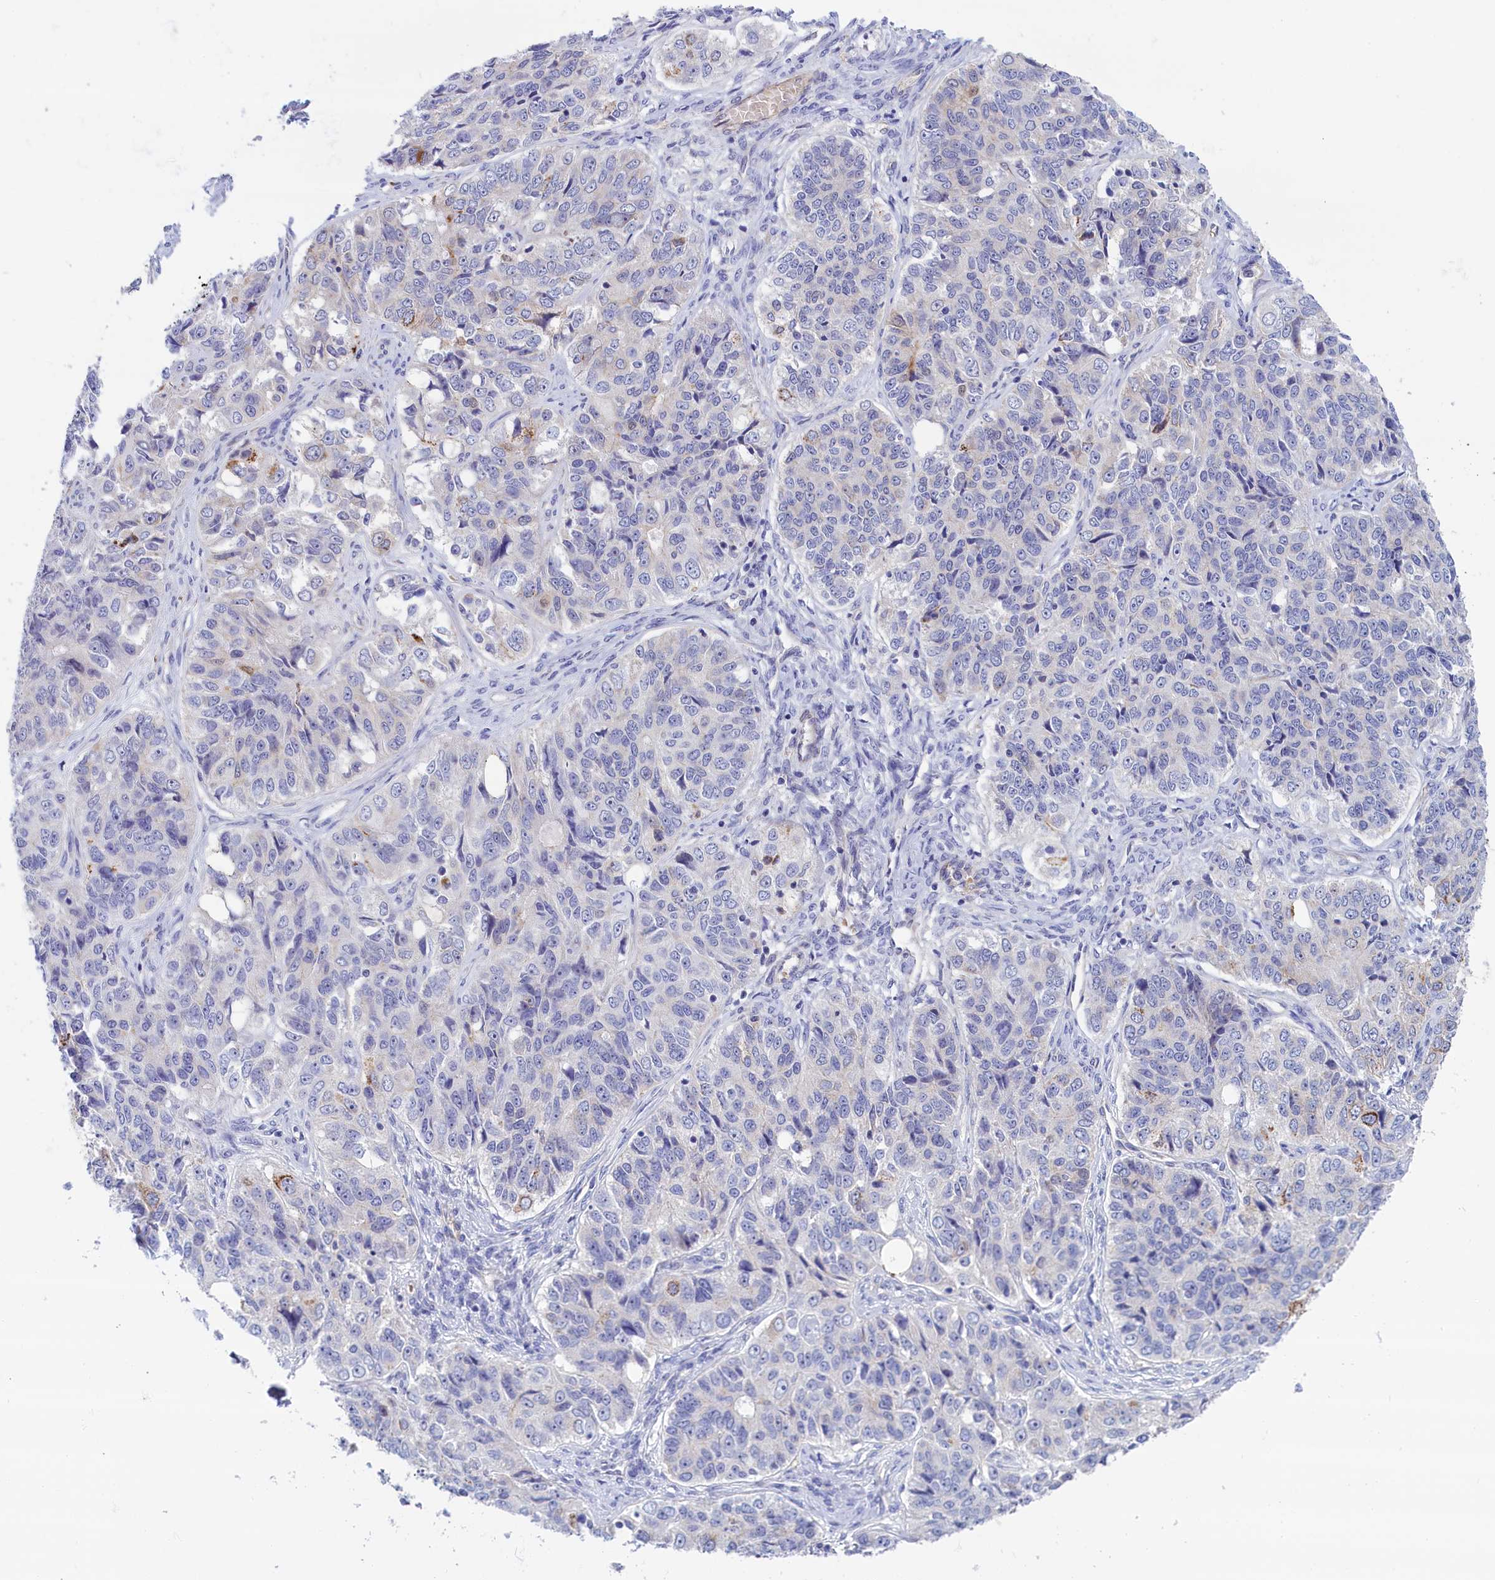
{"staining": {"intensity": "negative", "quantity": "none", "location": "none"}, "tissue": "ovarian cancer", "cell_type": "Tumor cells", "image_type": "cancer", "snomed": [{"axis": "morphology", "description": "Carcinoma, endometroid"}, {"axis": "topography", "description": "Ovary"}], "caption": "Immunohistochemistry (IHC) micrograph of neoplastic tissue: endometroid carcinoma (ovarian) stained with DAB exhibits no significant protein positivity in tumor cells. (IHC, brightfield microscopy, high magnification).", "gene": "ABCC12", "patient": {"sex": "female", "age": 51}}